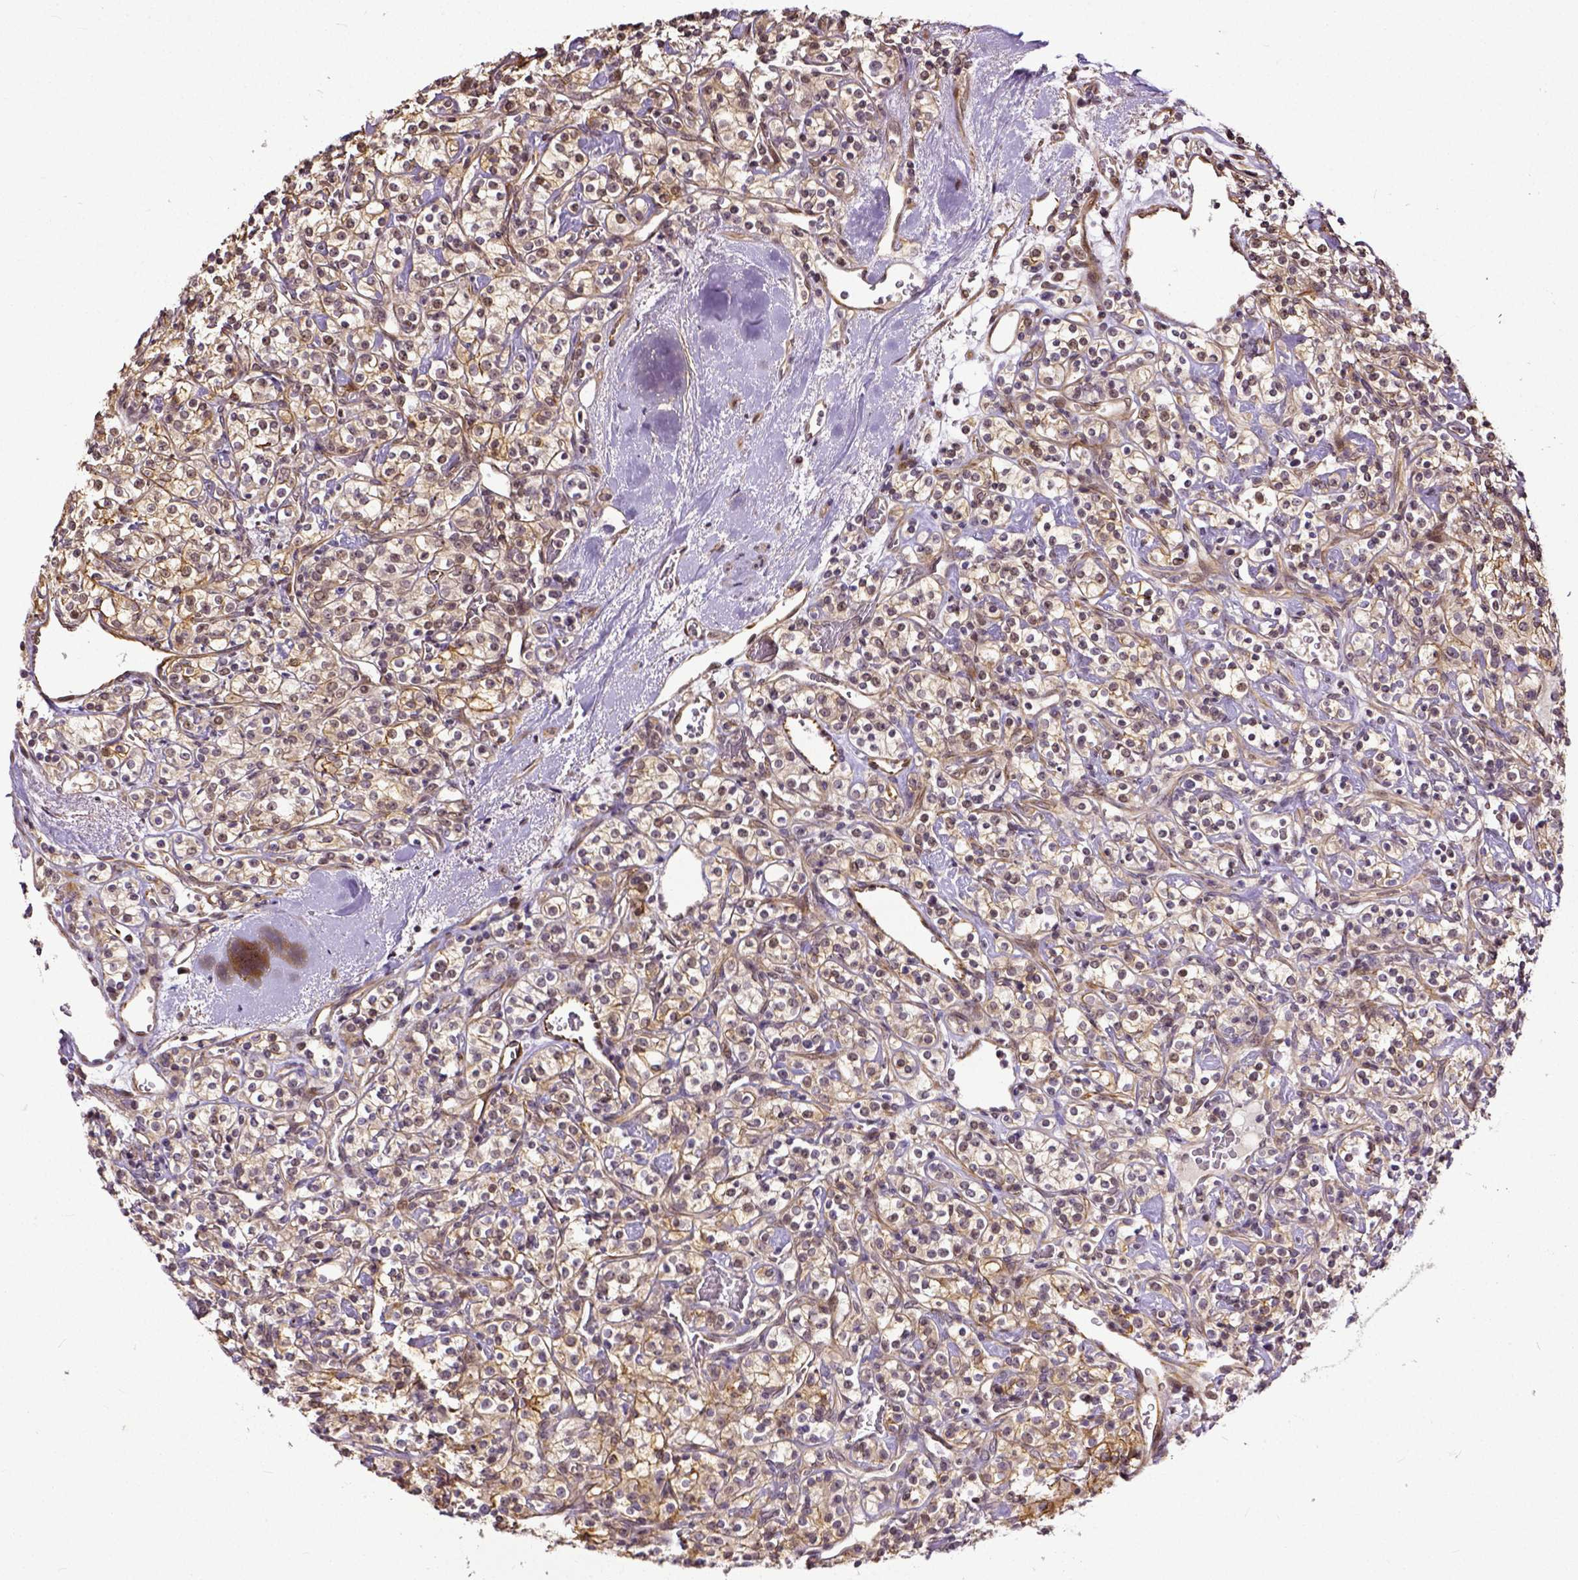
{"staining": {"intensity": "weak", "quantity": ">75%", "location": "cytoplasmic/membranous"}, "tissue": "renal cancer", "cell_type": "Tumor cells", "image_type": "cancer", "snomed": [{"axis": "morphology", "description": "Adenocarcinoma, NOS"}, {"axis": "topography", "description": "Kidney"}], "caption": "Adenocarcinoma (renal) stained for a protein reveals weak cytoplasmic/membranous positivity in tumor cells.", "gene": "DICER1", "patient": {"sex": "male", "age": 77}}